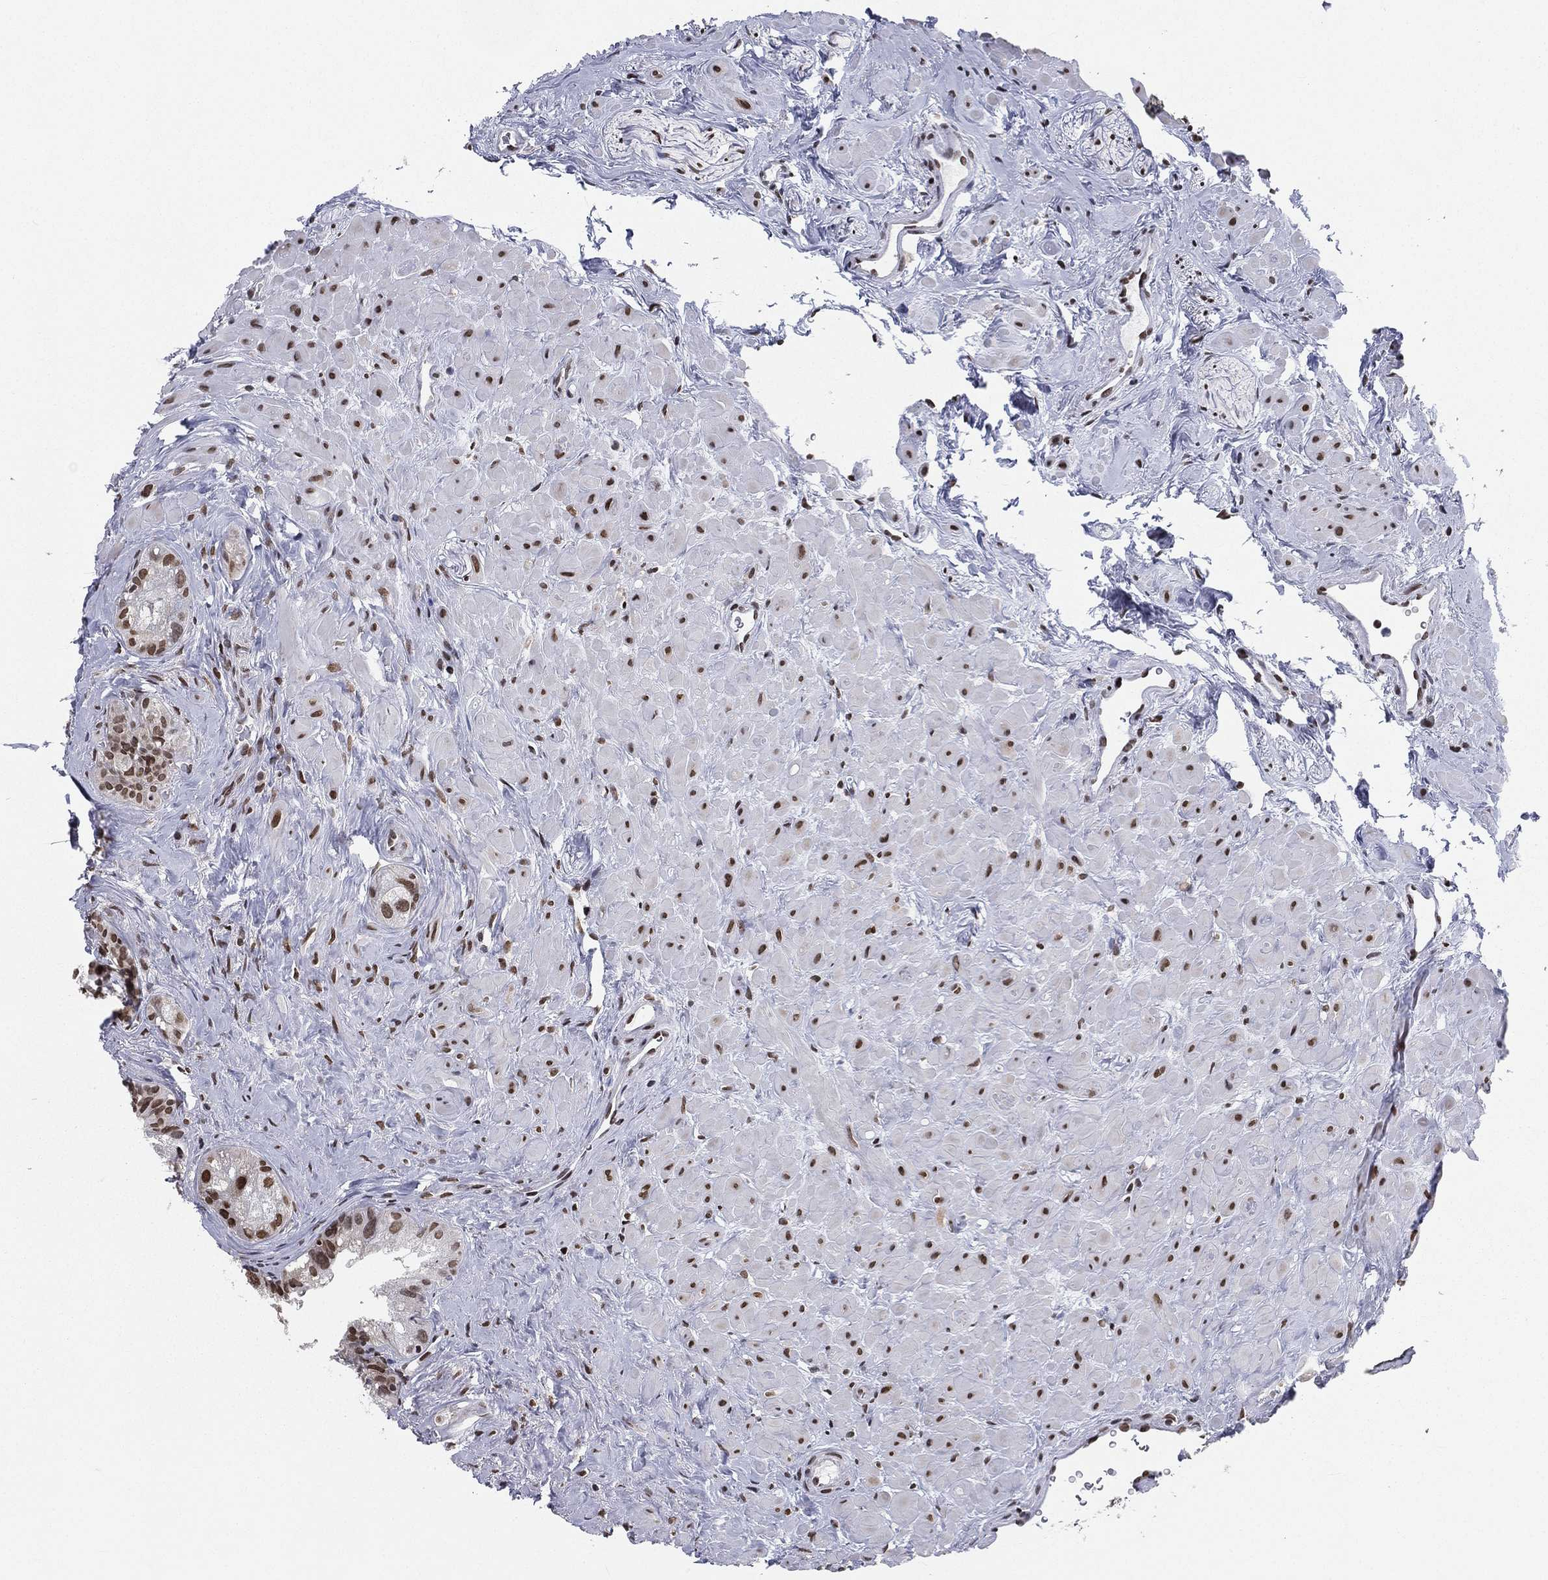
{"staining": {"intensity": "moderate", "quantity": ">75%", "location": "nuclear"}, "tissue": "seminal vesicle", "cell_type": "Glandular cells", "image_type": "normal", "snomed": [{"axis": "morphology", "description": "Normal tissue, NOS"}, {"axis": "topography", "description": "Seminal veicle"}], "caption": "Glandular cells exhibit medium levels of moderate nuclear expression in approximately >75% of cells in normal seminal vesicle.", "gene": "FUBP3", "patient": {"sex": "male", "age": 72}}